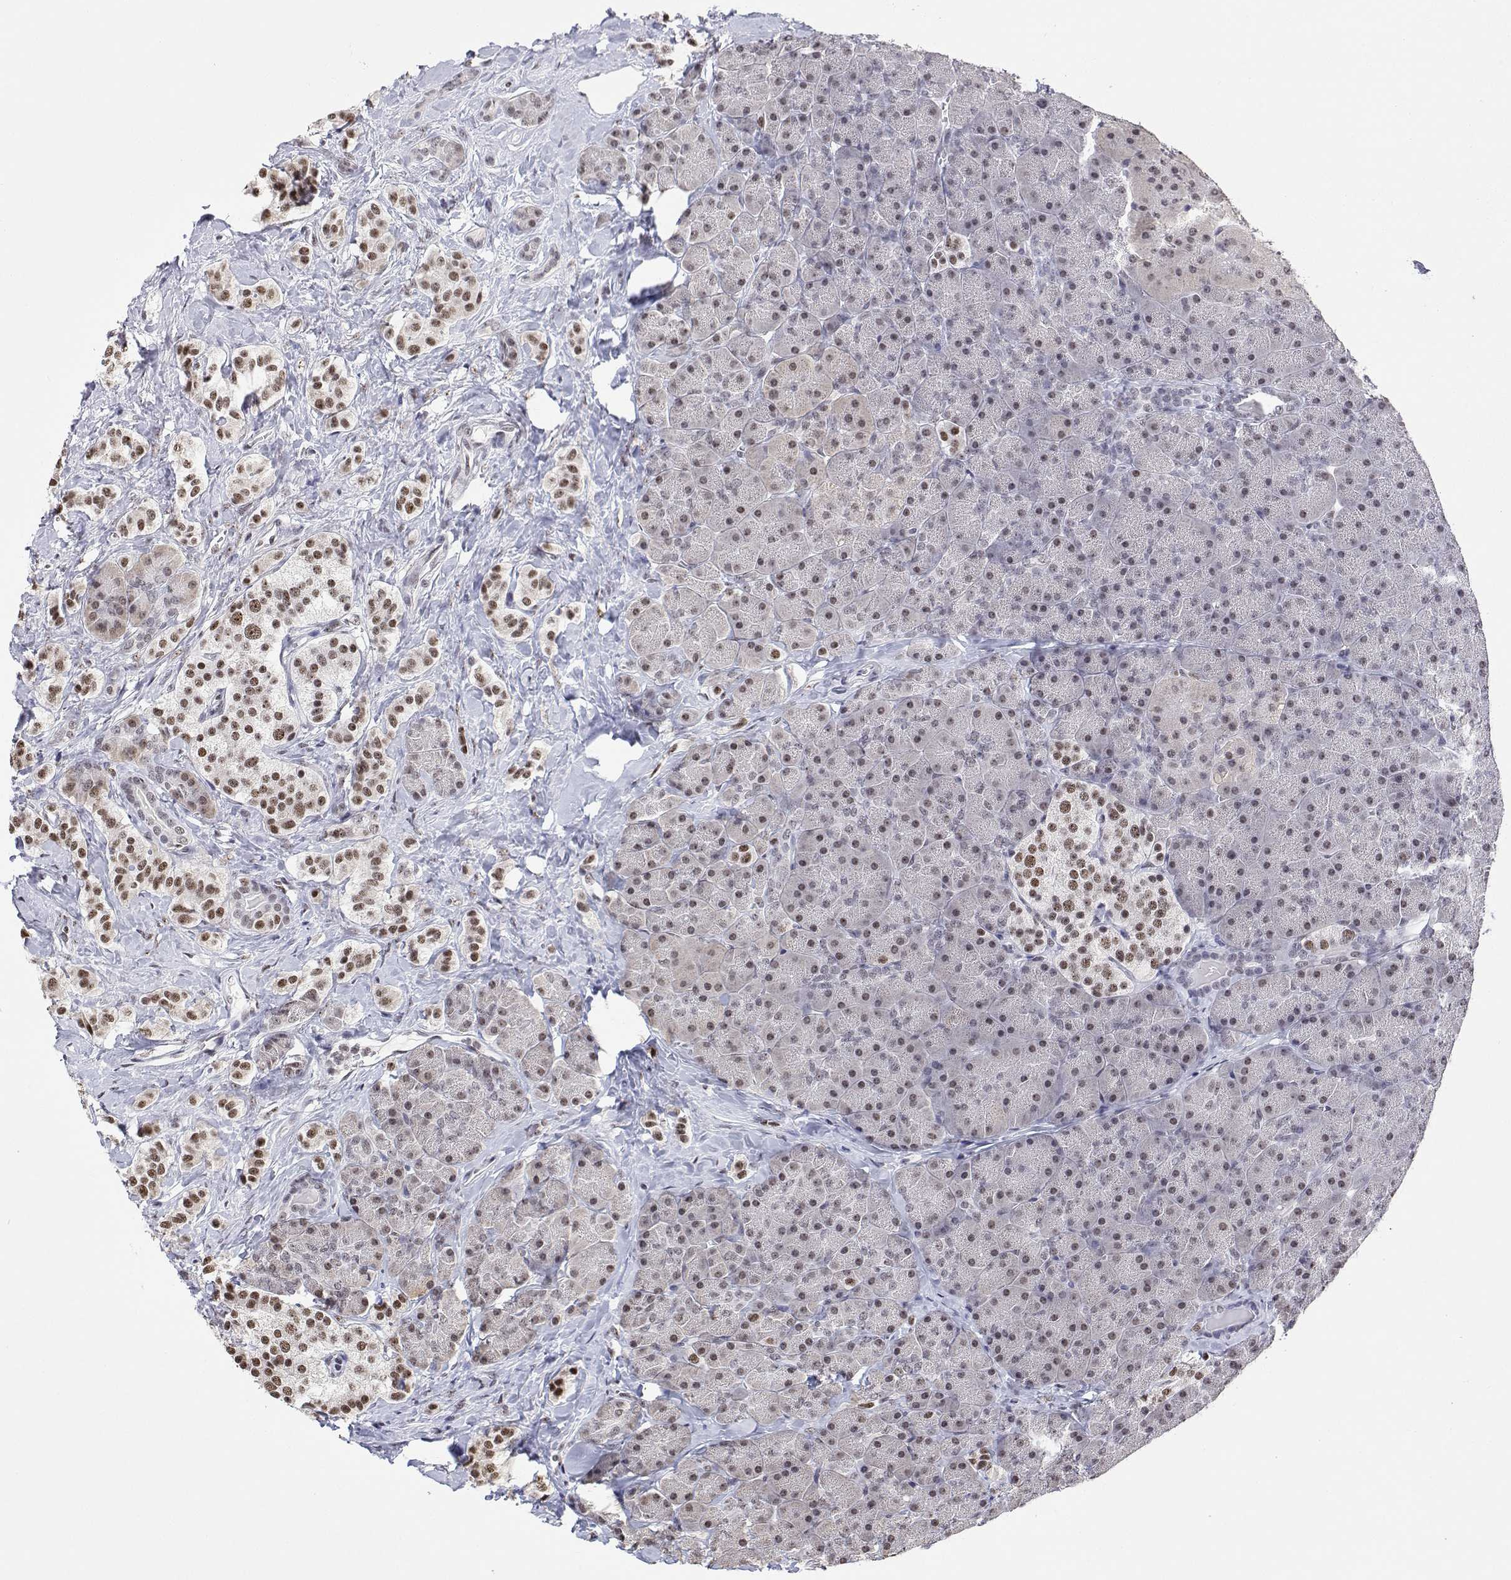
{"staining": {"intensity": "moderate", "quantity": ">75%", "location": "nuclear"}, "tissue": "carcinoid", "cell_type": "Tumor cells", "image_type": "cancer", "snomed": [{"axis": "morphology", "description": "Normal tissue, NOS"}, {"axis": "morphology", "description": "Carcinoid, malignant, NOS"}, {"axis": "topography", "description": "Pancreas"}], "caption": "Moderate nuclear positivity for a protein is present in about >75% of tumor cells of carcinoid using IHC.", "gene": "ADAR", "patient": {"sex": "male", "age": 36}}